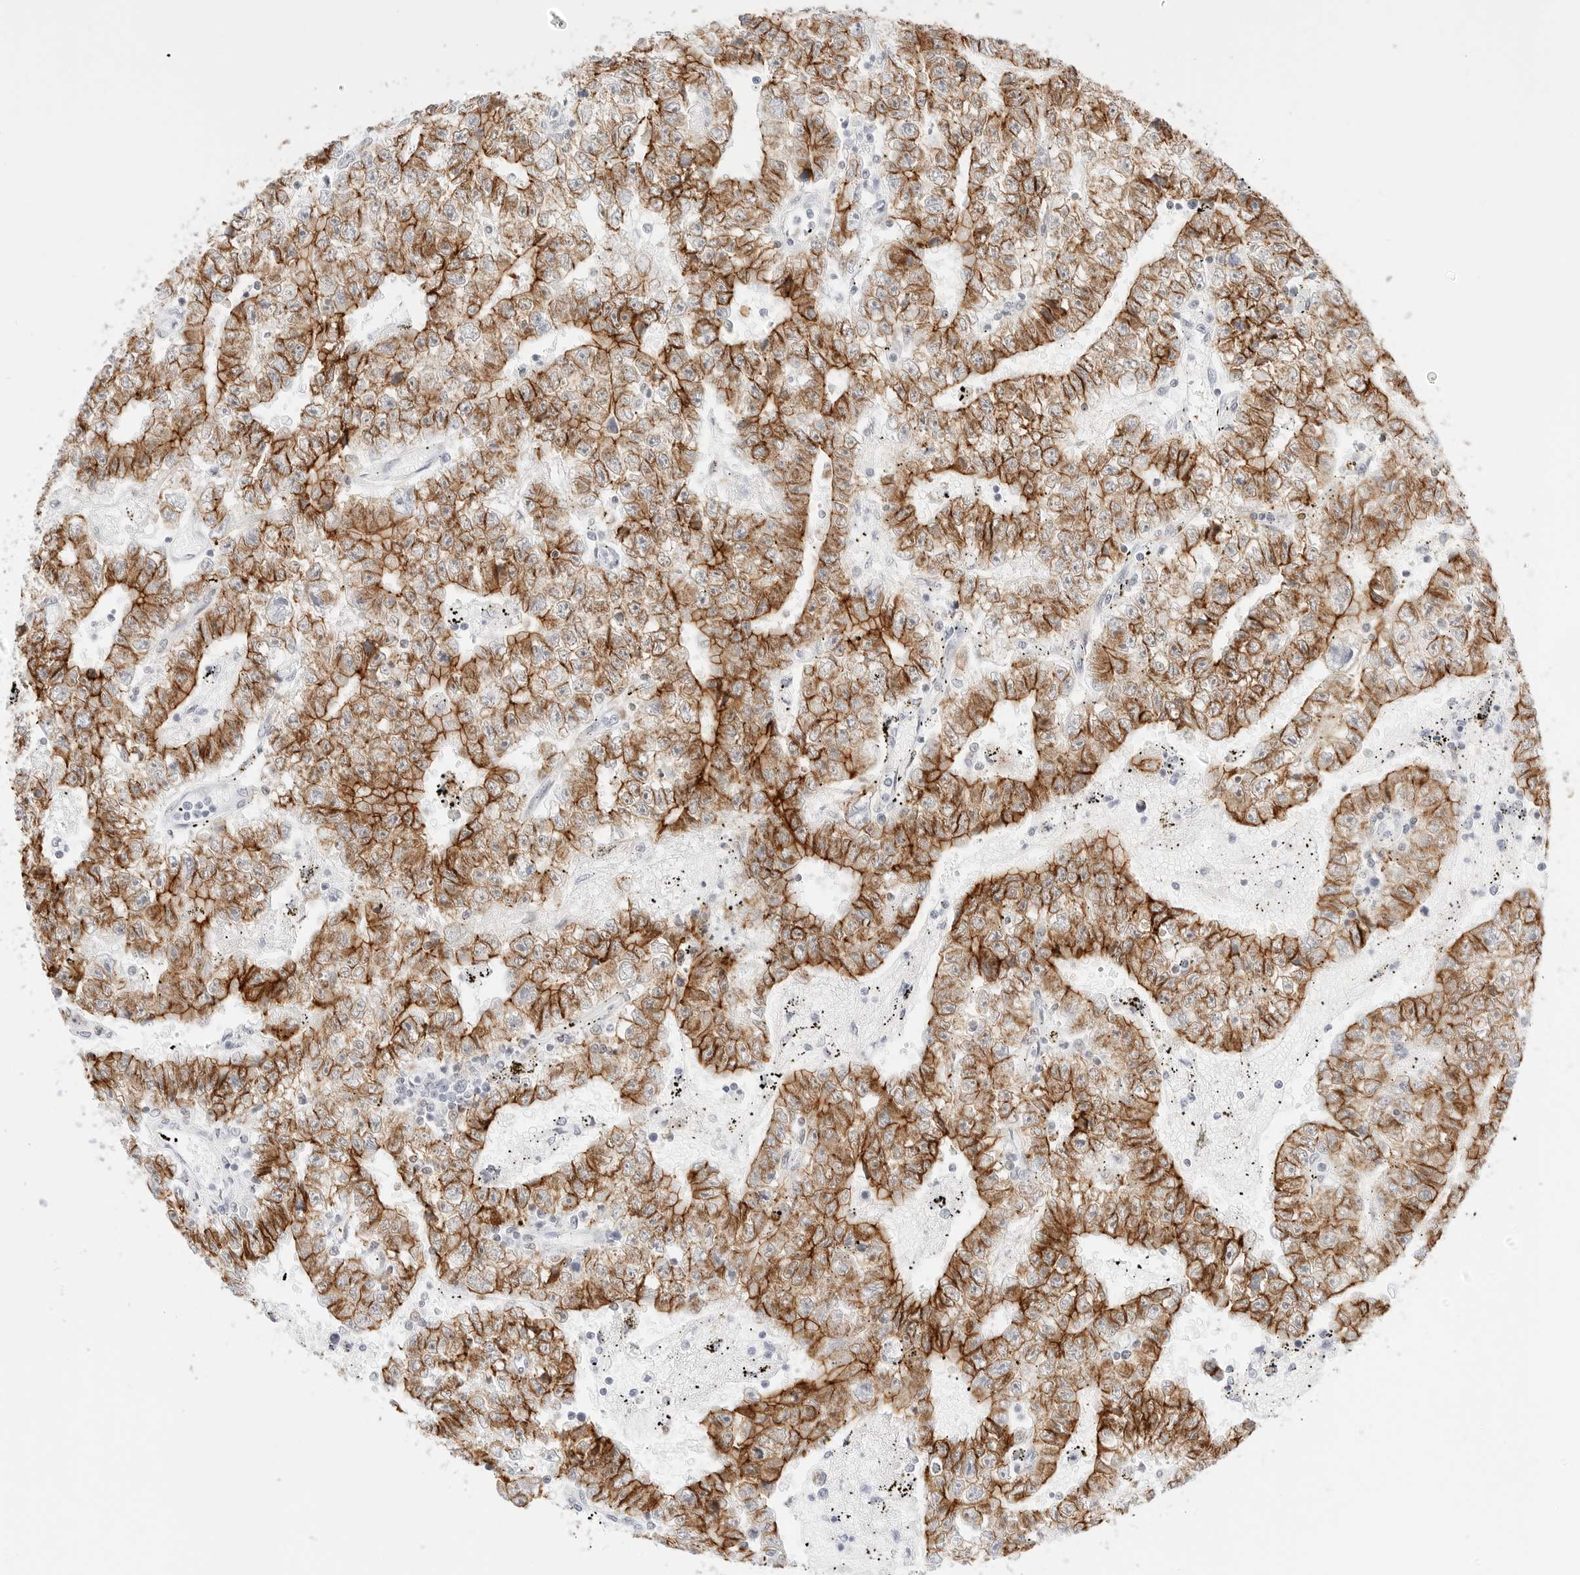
{"staining": {"intensity": "strong", "quantity": ">75%", "location": "cytoplasmic/membranous"}, "tissue": "testis cancer", "cell_type": "Tumor cells", "image_type": "cancer", "snomed": [{"axis": "morphology", "description": "Carcinoma, Embryonal, NOS"}, {"axis": "topography", "description": "Testis"}], "caption": "Protein analysis of testis embryonal carcinoma tissue exhibits strong cytoplasmic/membranous positivity in approximately >75% of tumor cells.", "gene": "CDH1", "patient": {"sex": "male", "age": 25}}